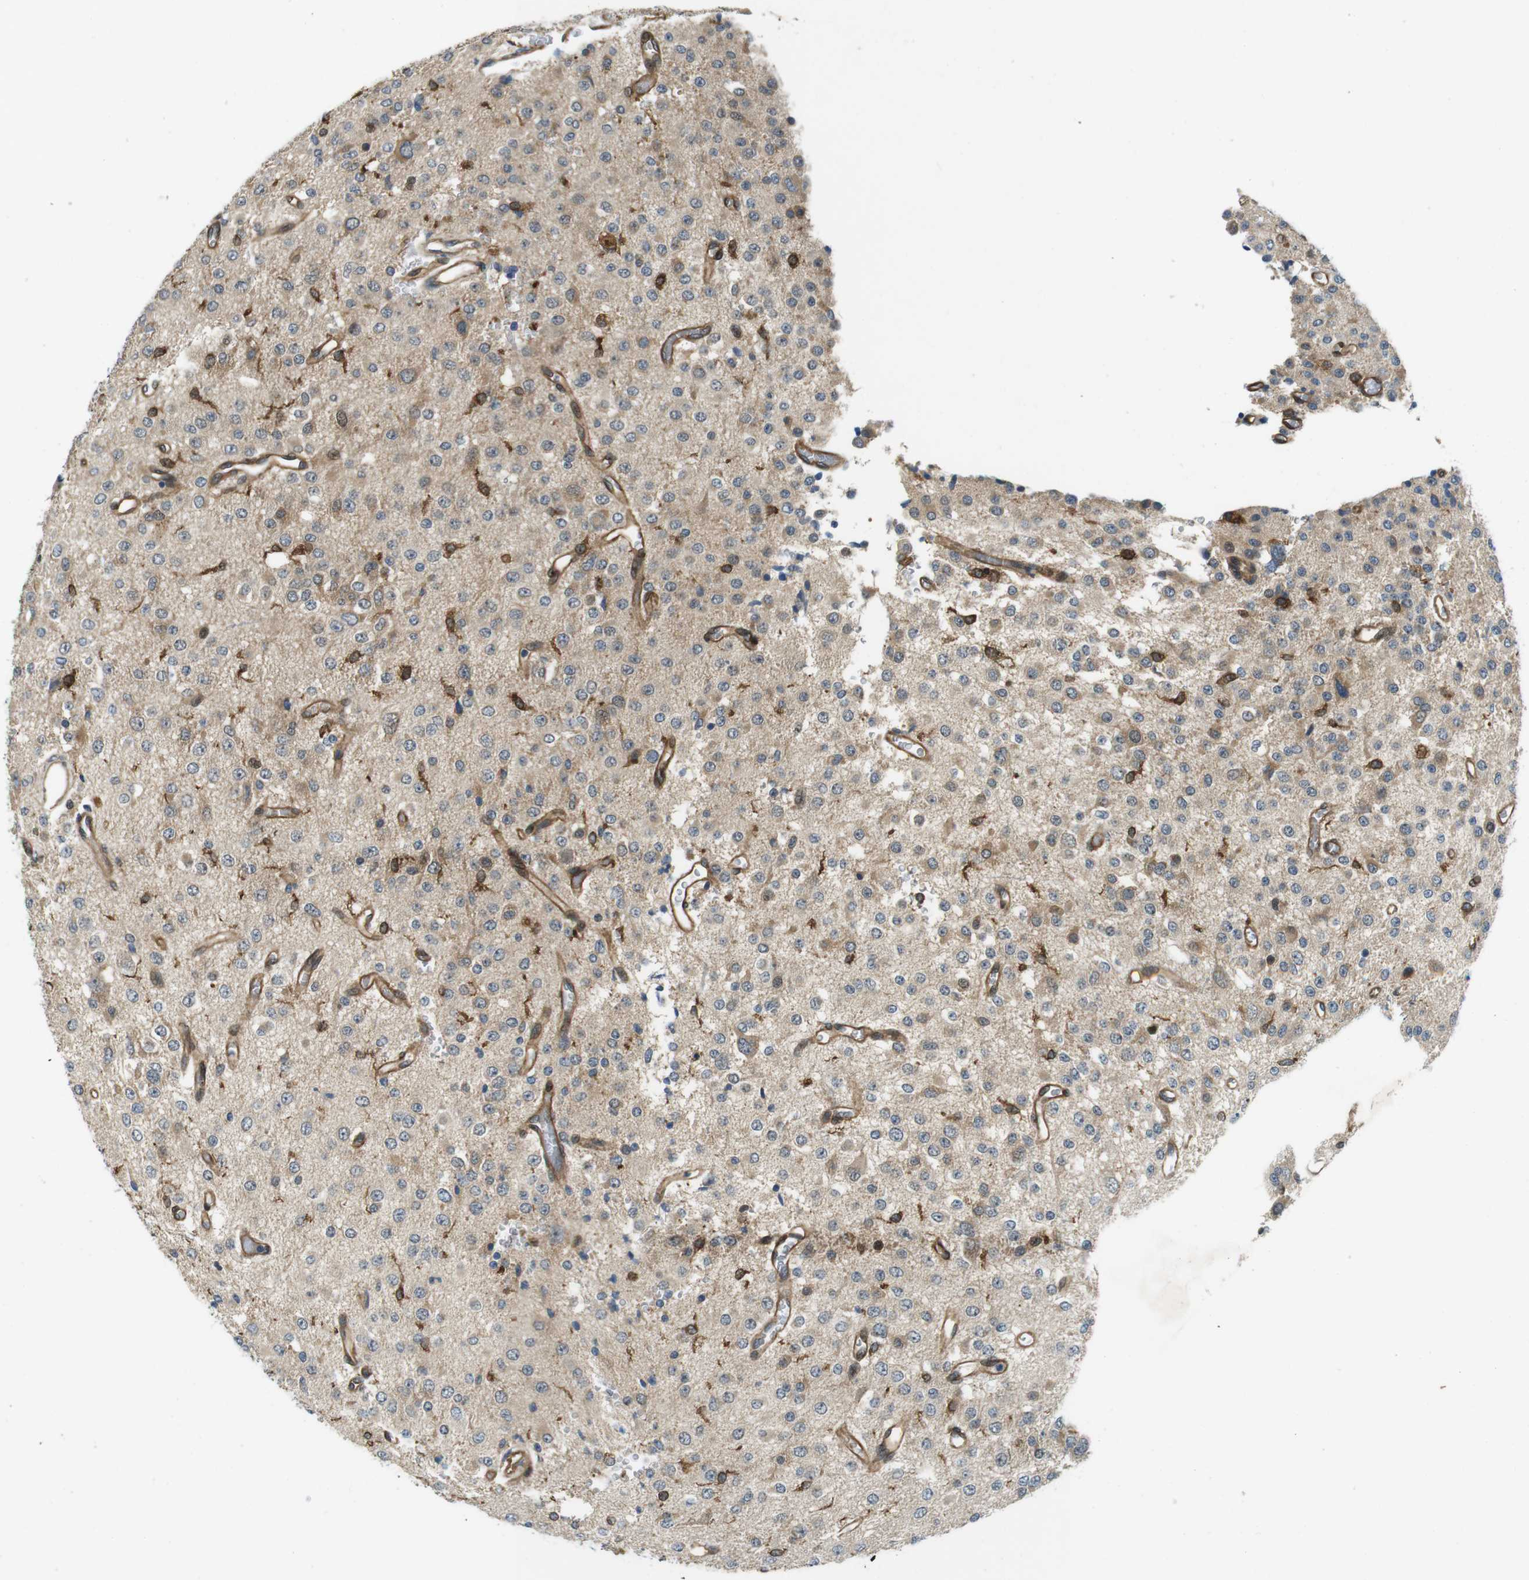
{"staining": {"intensity": "moderate", "quantity": ">75%", "location": "cytoplasmic/membranous"}, "tissue": "glioma", "cell_type": "Tumor cells", "image_type": "cancer", "snomed": [{"axis": "morphology", "description": "Glioma, malignant, Low grade"}, {"axis": "topography", "description": "Brain"}], "caption": "Immunohistochemical staining of malignant glioma (low-grade) exhibits medium levels of moderate cytoplasmic/membranous staining in approximately >75% of tumor cells. The staining was performed using DAB (3,3'-diaminobenzidine), with brown indicating positive protein expression. Nuclei are stained blue with hematoxylin.", "gene": "PALD1", "patient": {"sex": "male", "age": 38}}